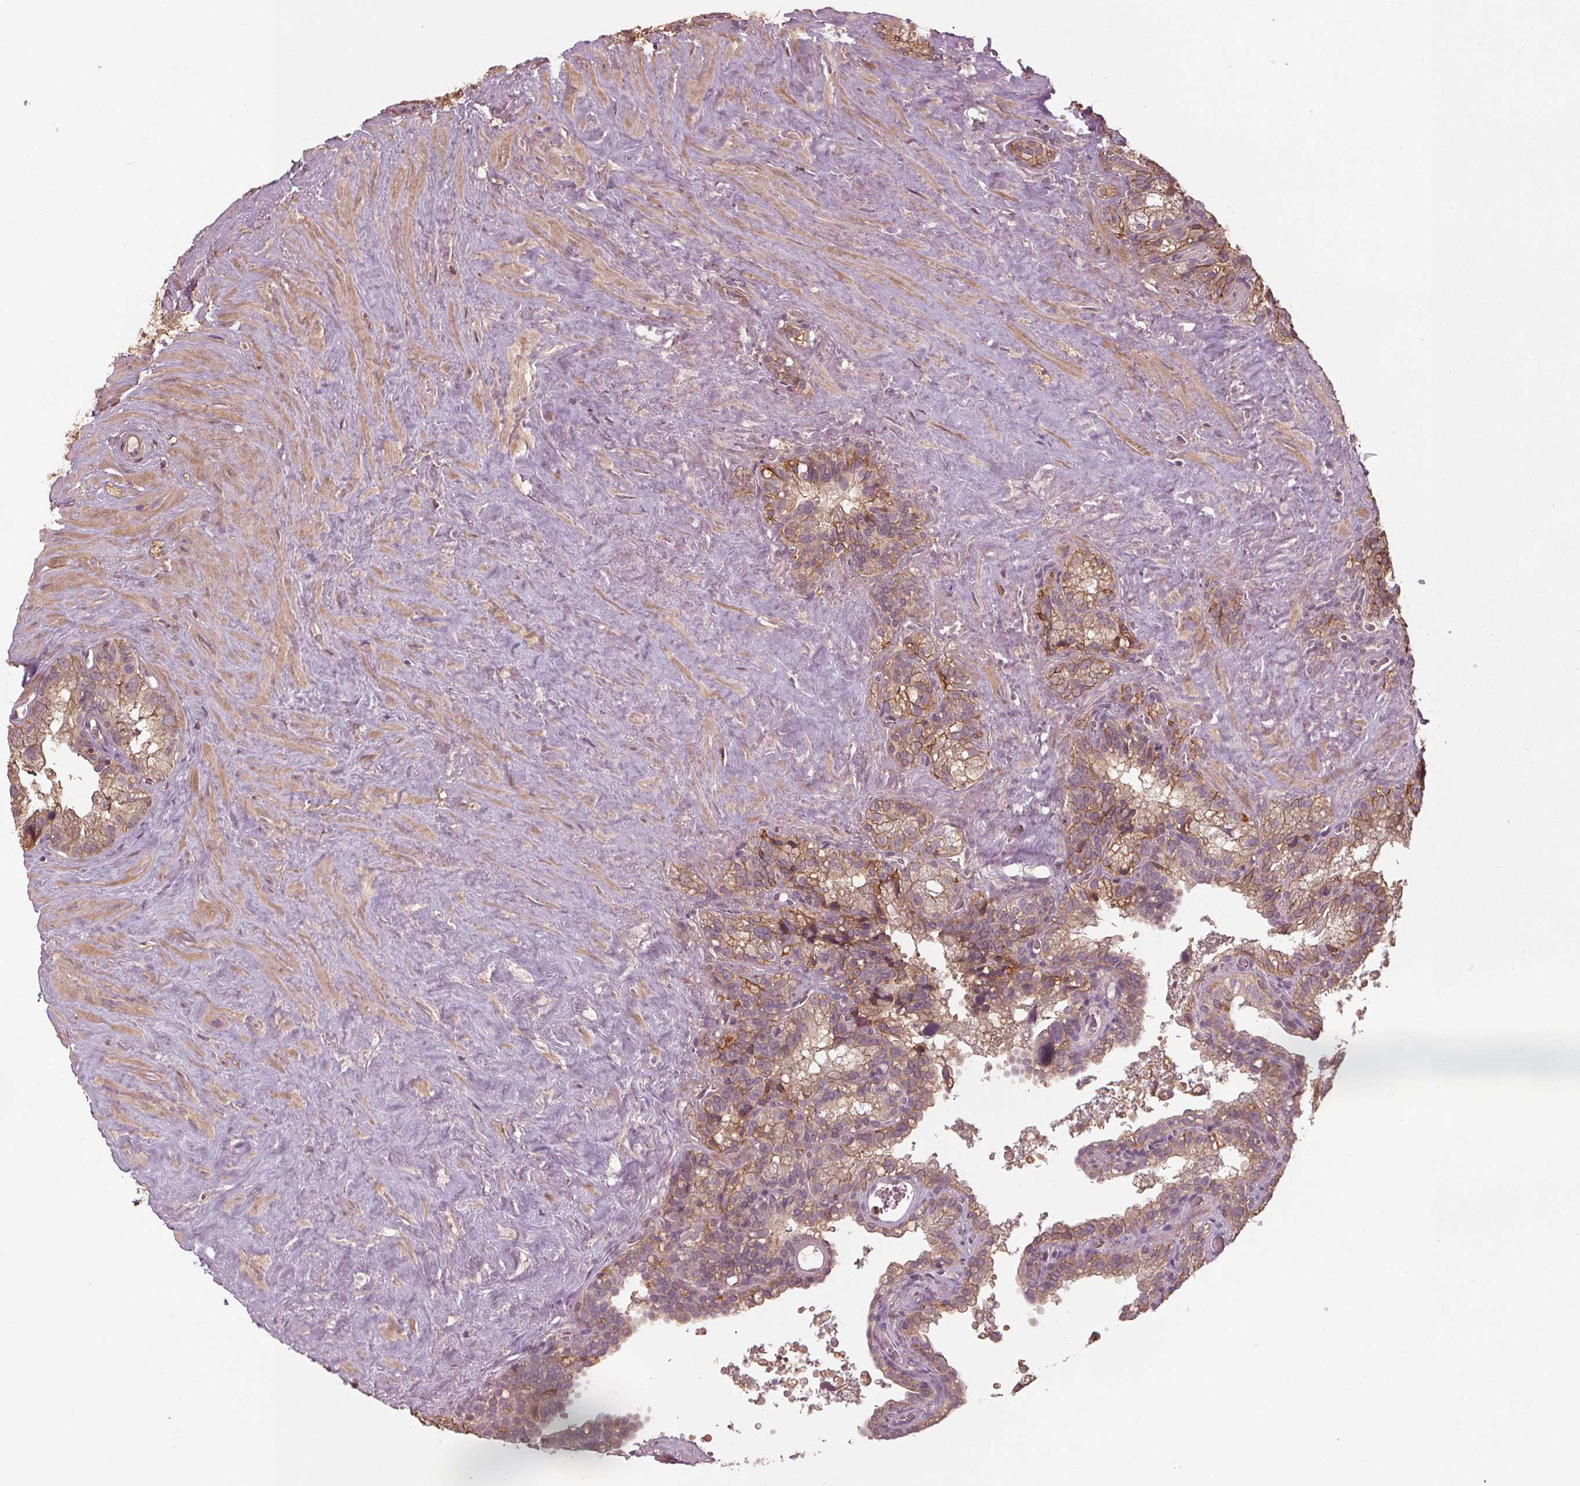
{"staining": {"intensity": "moderate", "quantity": "25%-75%", "location": "cytoplasmic/membranous"}, "tissue": "seminal vesicle", "cell_type": "Glandular cells", "image_type": "normal", "snomed": [{"axis": "morphology", "description": "Normal tissue, NOS"}, {"axis": "topography", "description": "Prostate"}, {"axis": "topography", "description": "Seminal veicle"}], "caption": "Unremarkable seminal vesicle shows moderate cytoplasmic/membranous positivity in about 25%-75% of glandular cells.", "gene": "GNB2", "patient": {"sex": "male", "age": 71}}